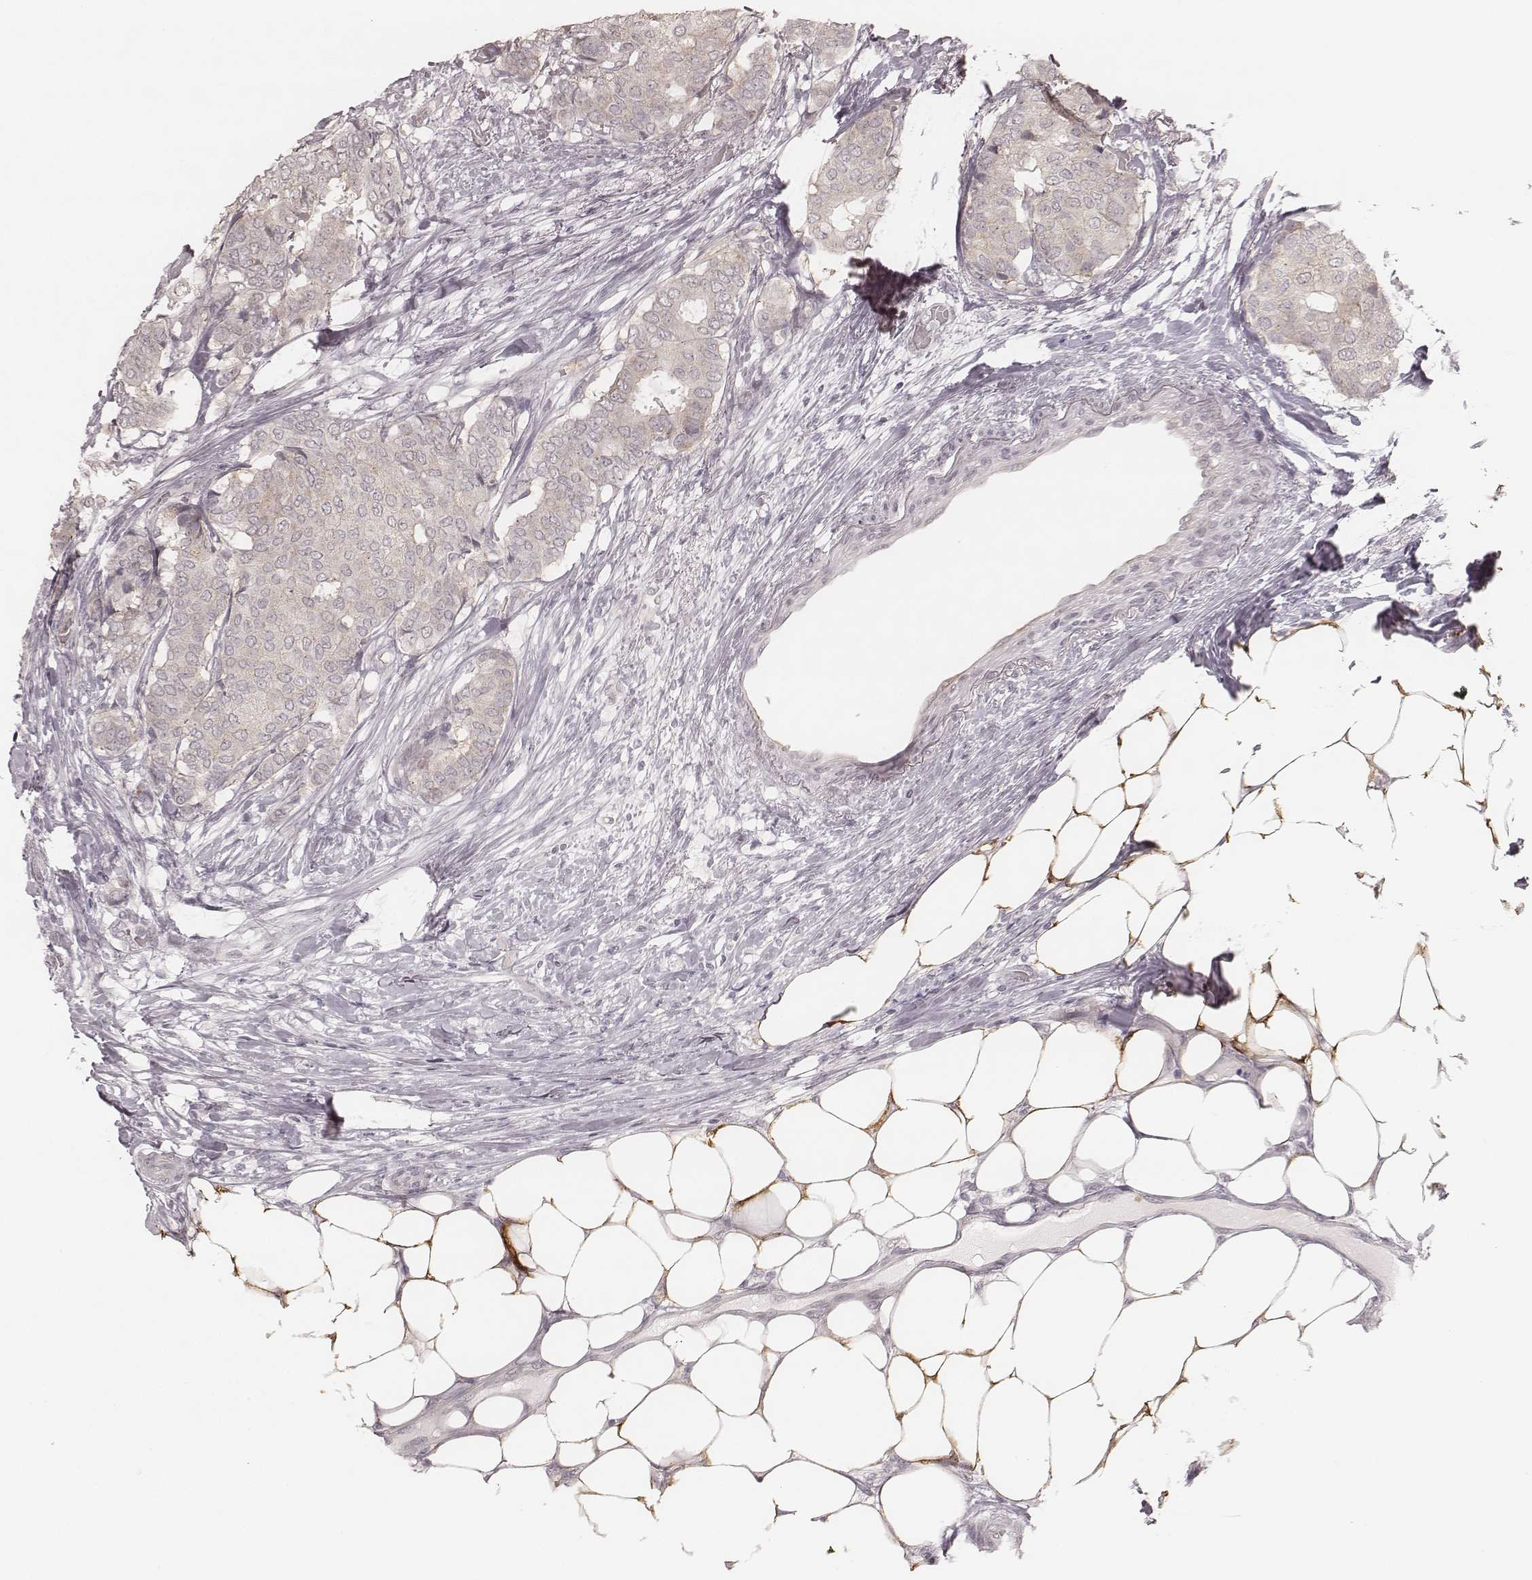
{"staining": {"intensity": "negative", "quantity": "none", "location": "none"}, "tissue": "breast cancer", "cell_type": "Tumor cells", "image_type": "cancer", "snomed": [{"axis": "morphology", "description": "Duct carcinoma"}, {"axis": "topography", "description": "Breast"}], "caption": "Invasive ductal carcinoma (breast) stained for a protein using immunohistochemistry (IHC) exhibits no positivity tumor cells.", "gene": "ACACB", "patient": {"sex": "female", "age": 75}}